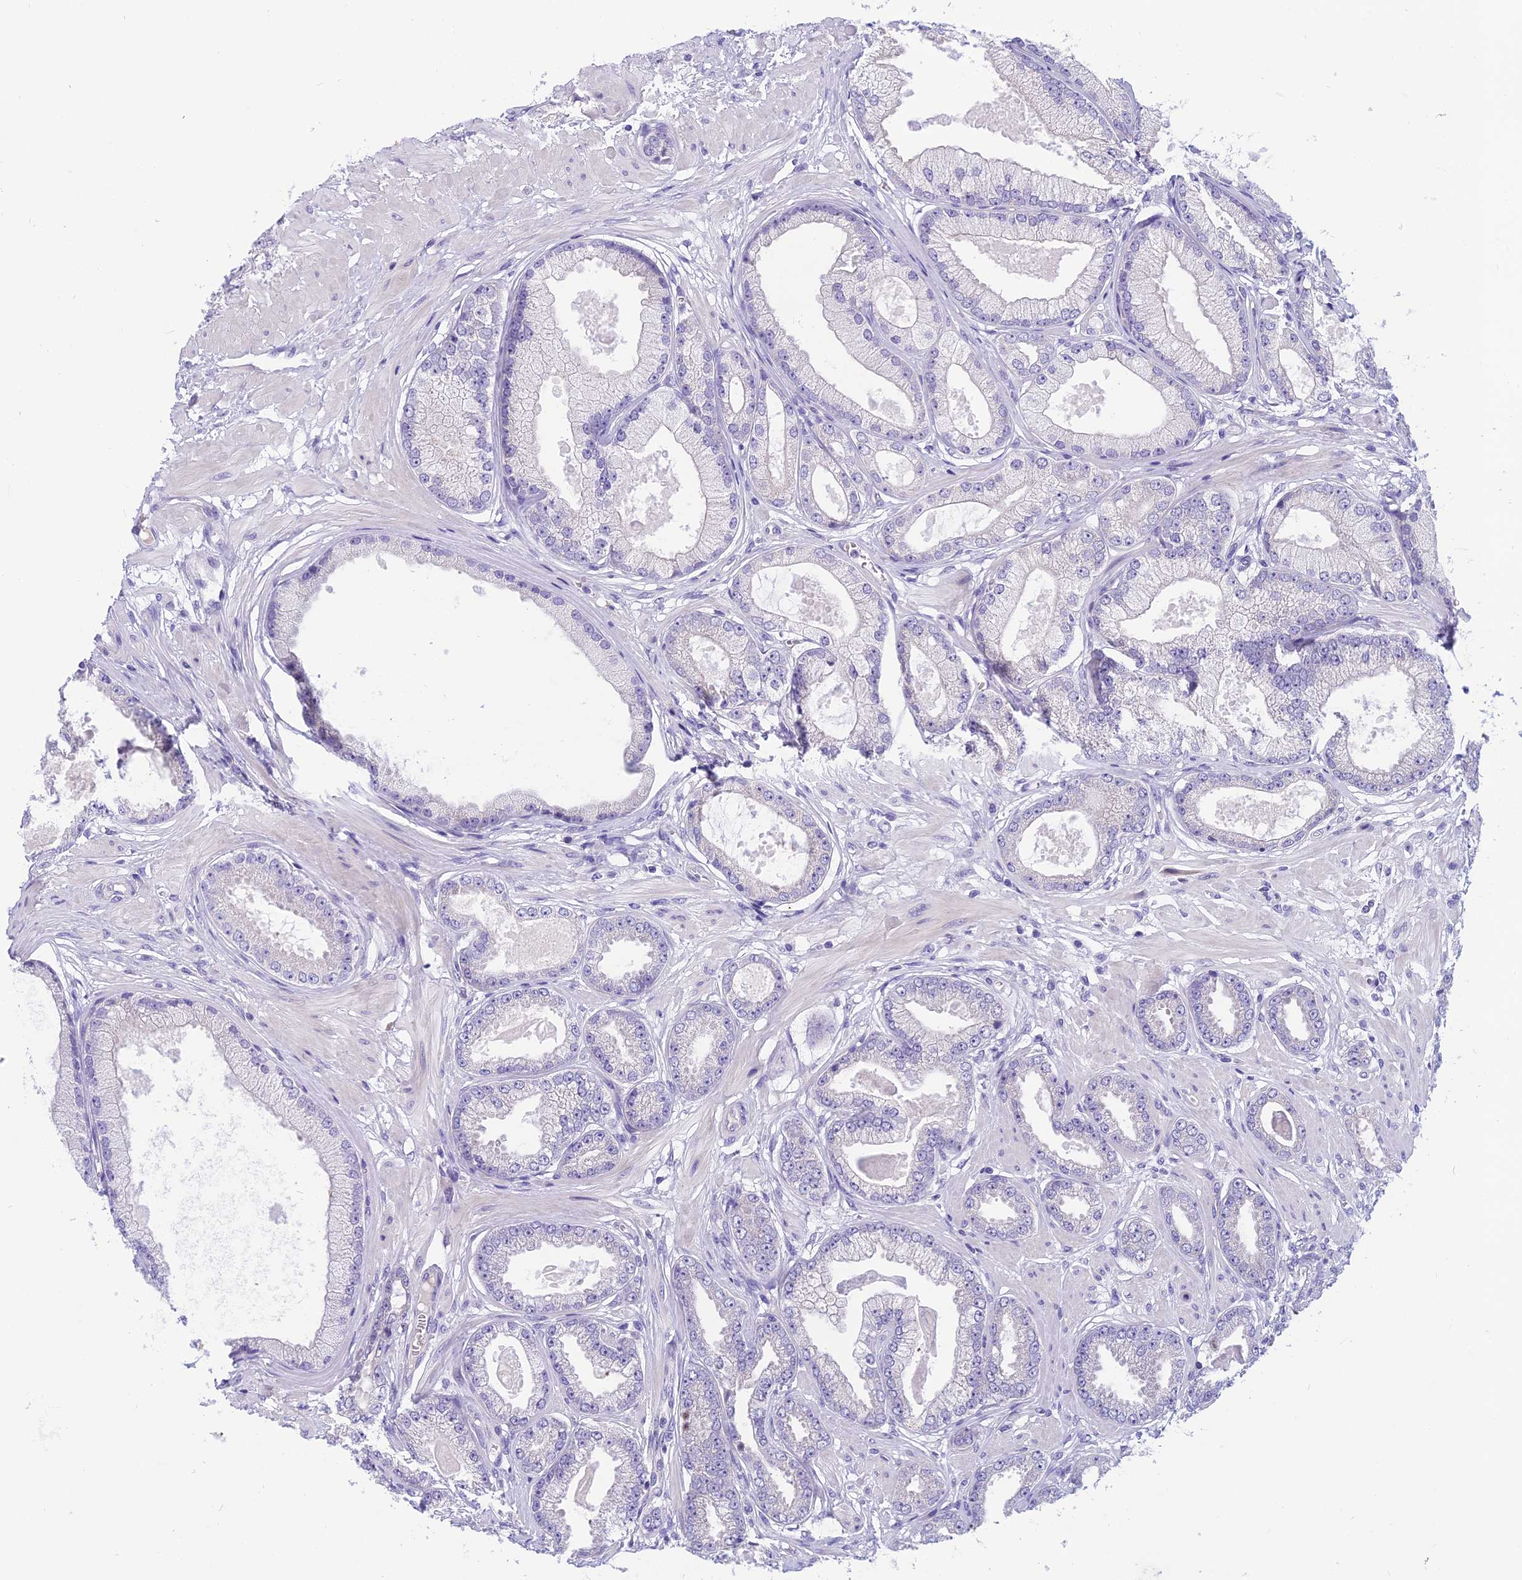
{"staining": {"intensity": "negative", "quantity": "none", "location": "none"}, "tissue": "prostate cancer", "cell_type": "Tumor cells", "image_type": "cancer", "snomed": [{"axis": "morphology", "description": "Adenocarcinoma, Low grade"}, {"axis": "topography", "description": "Prostate"}], "caption": "Tumor cells show no significant protein expression in prostate cancer (adenocarcinoma (low-grade)).", "gene": "RBM41", "patient": {"sex": "male", "age": 64}}